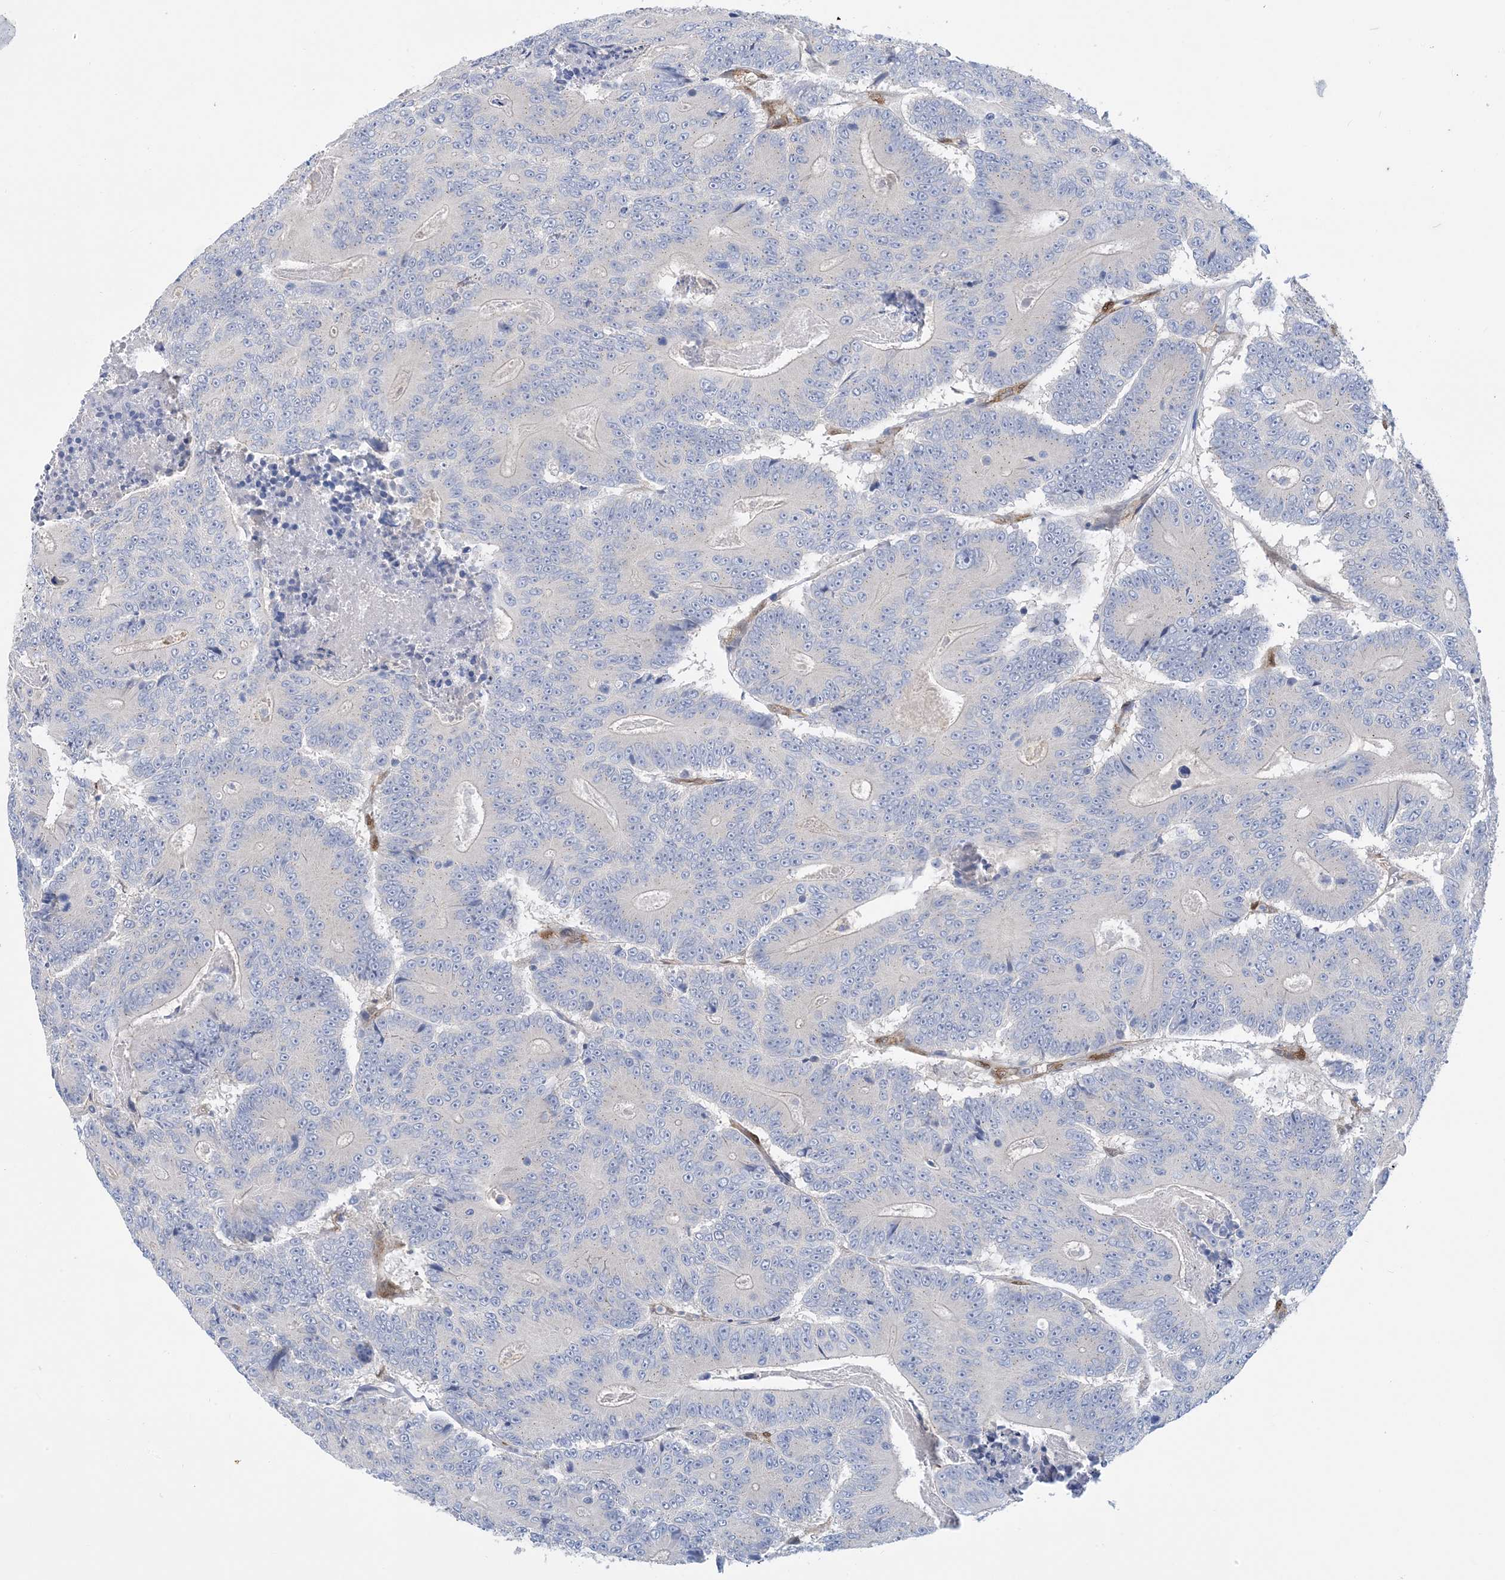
{"staining": {"intensity": "negative", "quantity": "none", "location": "none"}, "tissue": "colorectal cancer", "cell_type": "Tumor cells", "image_type": "cancer", "snomed": [{"axis": "morphology", "description": "Adenocarcinoma, NOS"}, {"axis": "topography", "description": "Colon"}], "caption": "The histopathology image exhibits no staining of tumor cells in colorectal adenocarcinoma.", "gene": "RBMS3", "patient": {"sex": "male", "age": 83}}